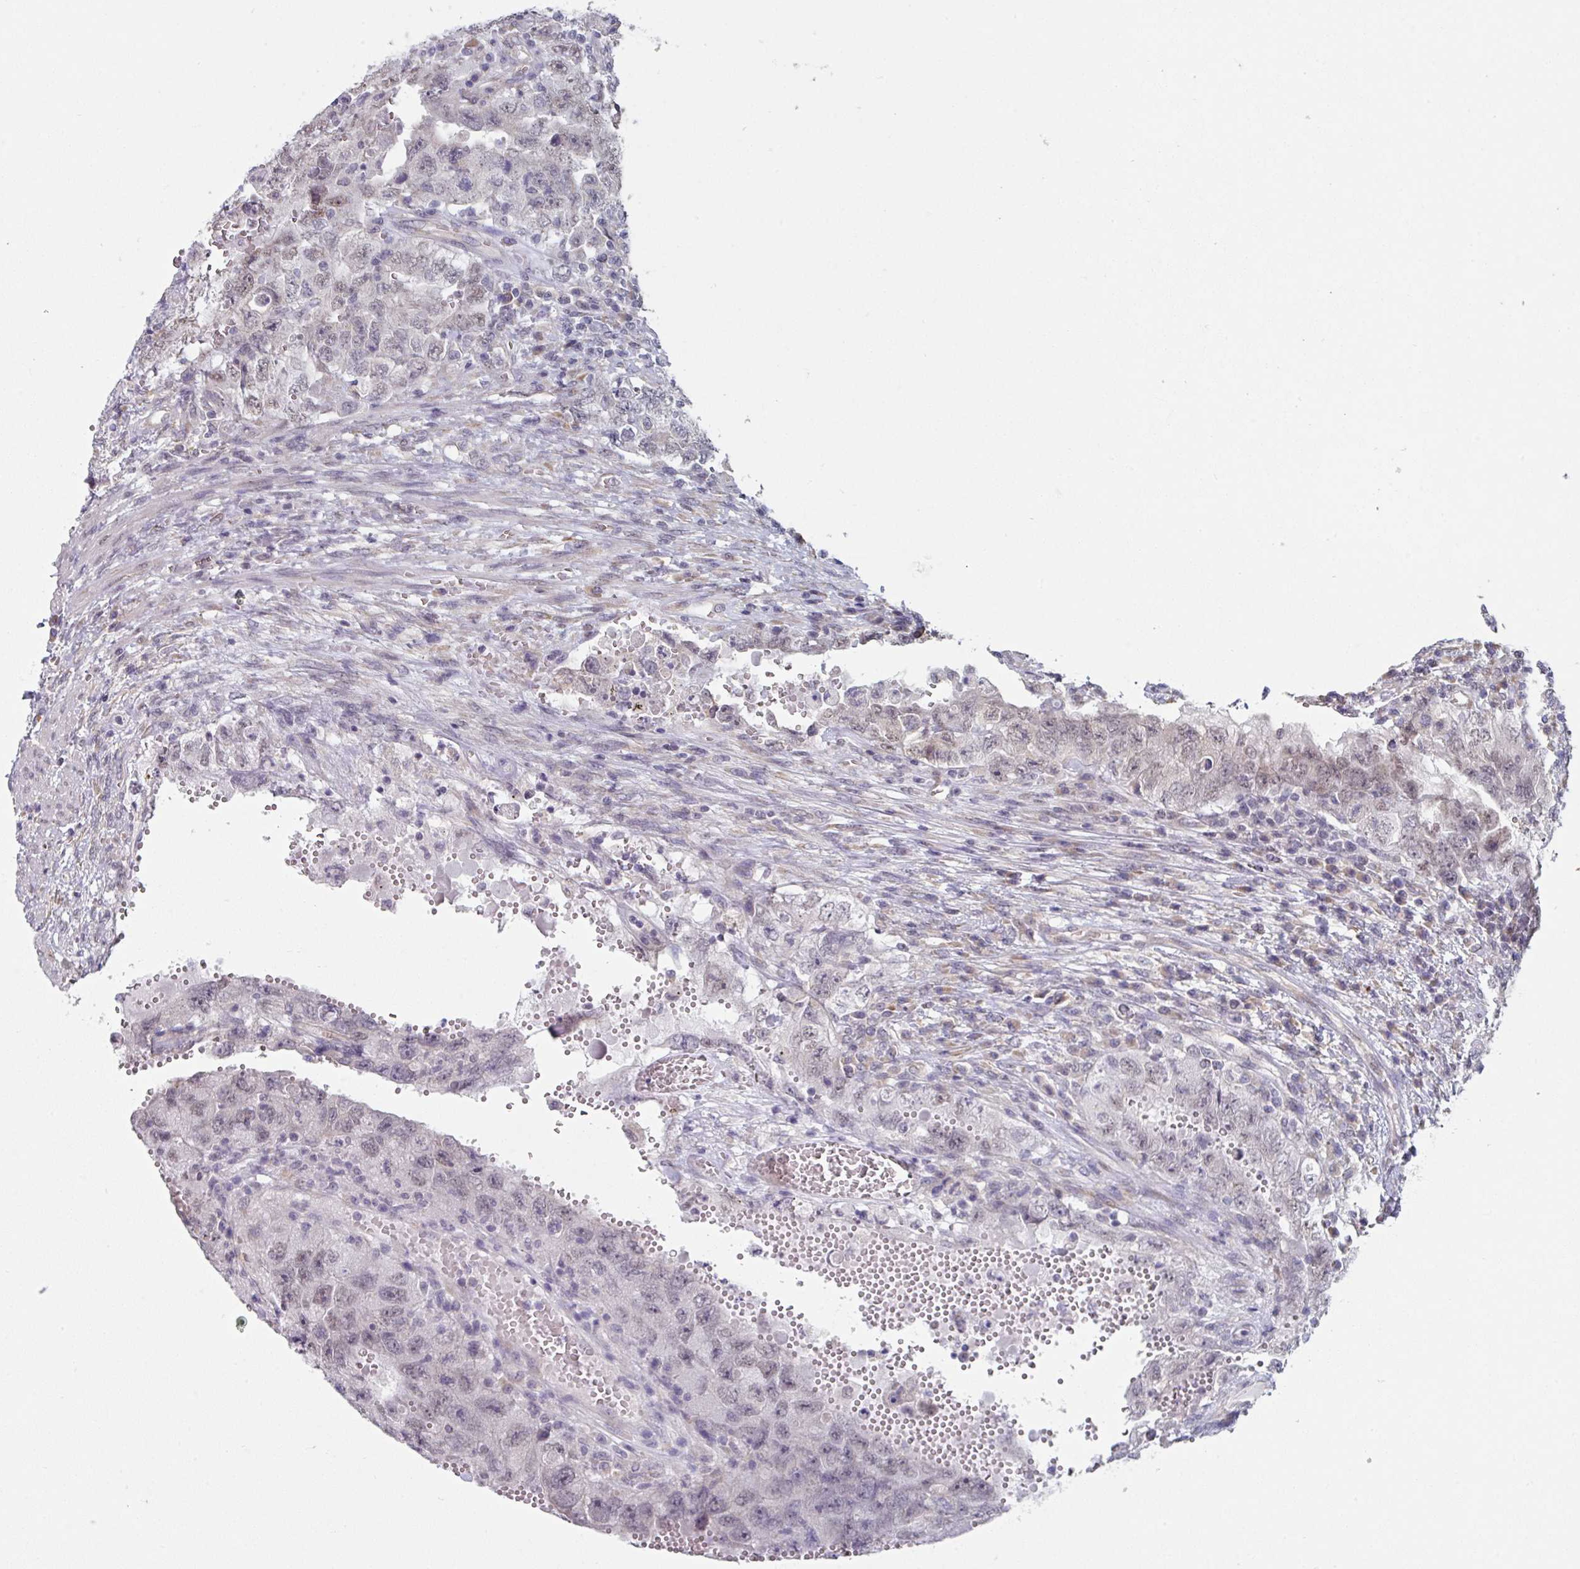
{"staining": {"intensity": "weak", "quantity": "<25%", "location": "nuclear"}, "tissue": "testis cancer", "cell_type": "Tumor cells", "image_type": "cancer", "snomed": [{"axis": "morphology", "description": "Carcinoma, Embryonal, NOS"}, {"axis": "topography", "description": "Testis"}], "caption": "Testis cancer was stained to show a protein in brown. There is no significant expression in tumor cells.", "gene": "TMED5", "patient": {"sex": "male", "age": 26}}